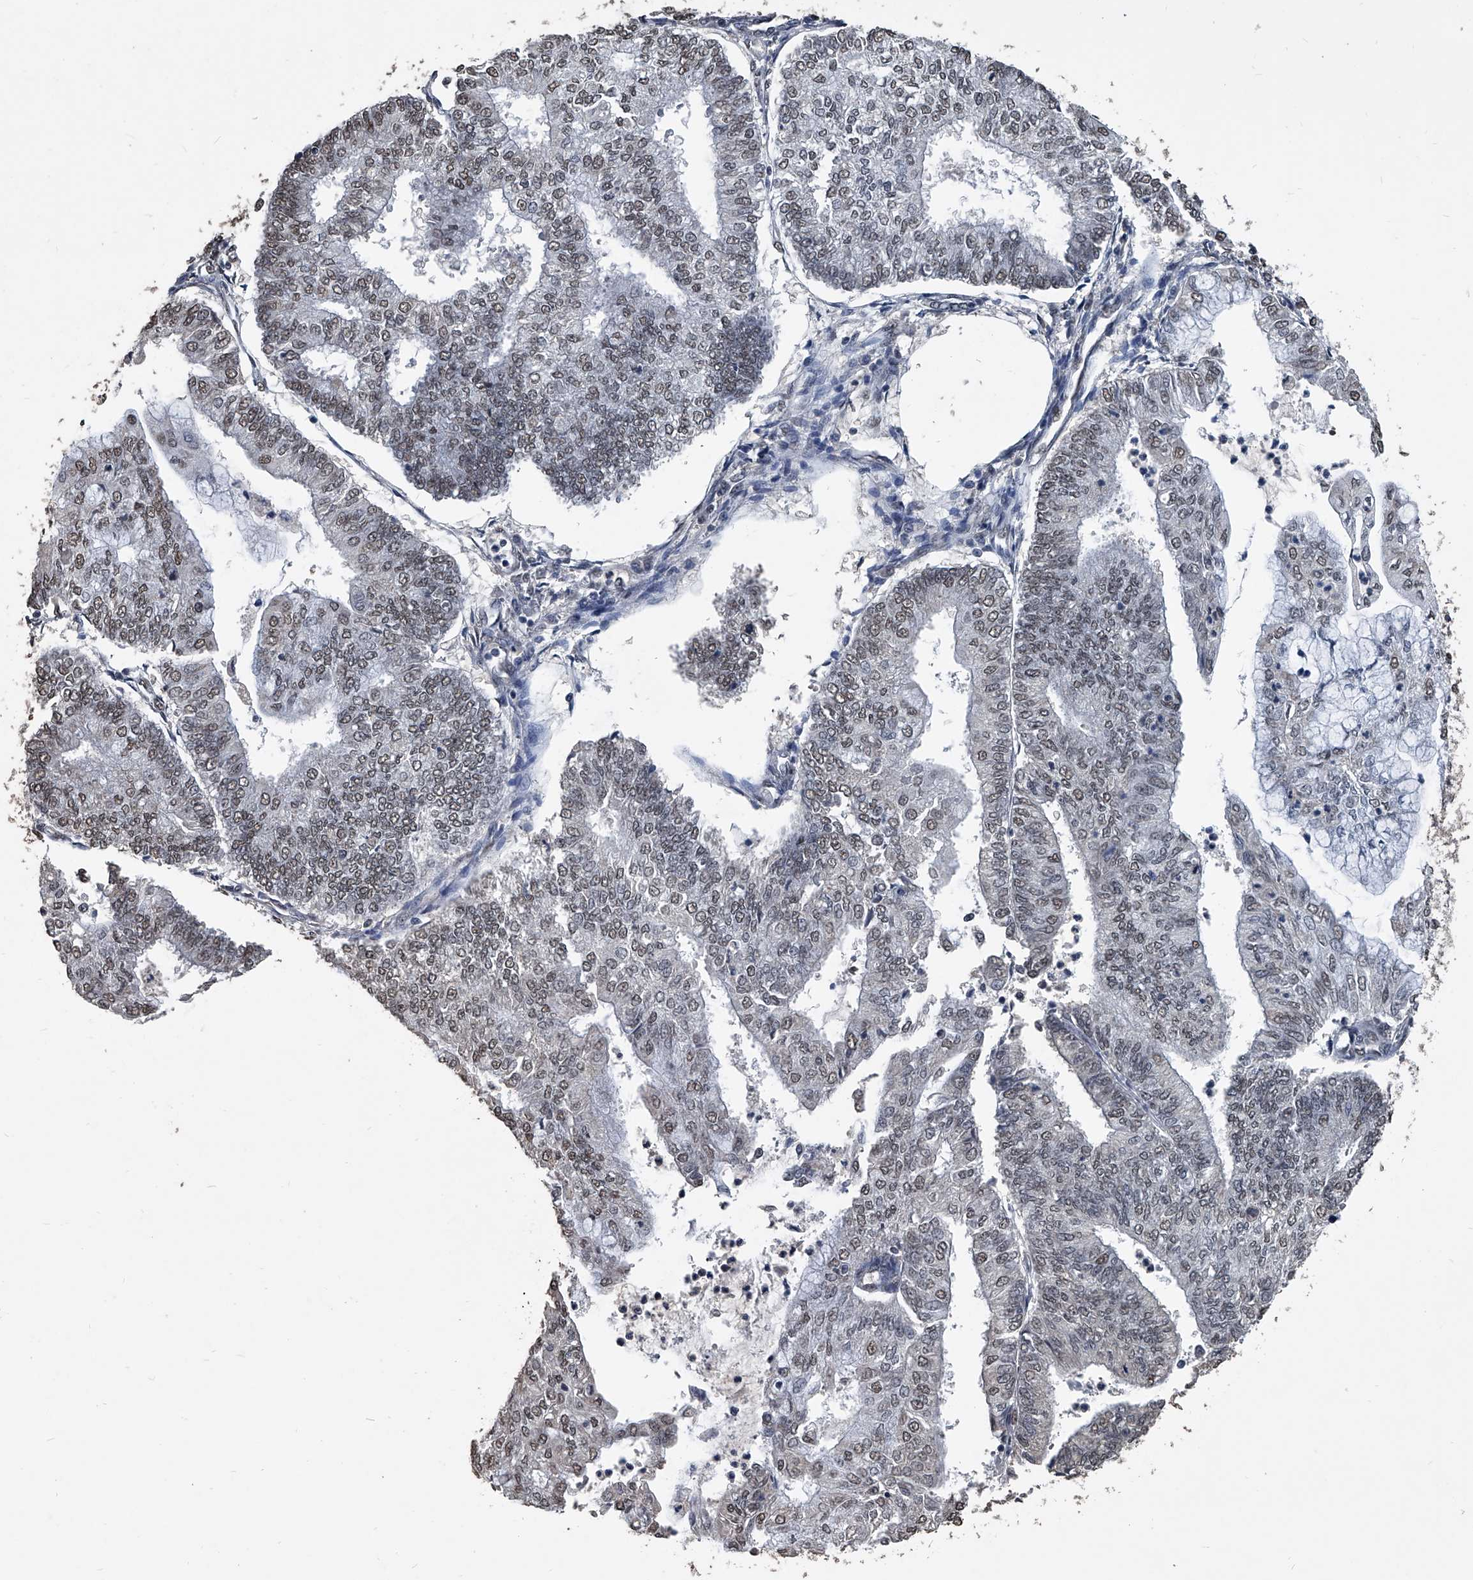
{"staining": {"intensity": "weak", "quantity": ">75%", "location": "nuclear"}, "tissue": "endometrial cancer", "cell_type": "Tumor cells", "image_type": "cancer", "snomed": [{"axis": "morphology", "description": "Adenocarcinoma, NOS"}, {"axis": "topography", "description": "Endometrium"}], "caption": "Protein expression analysis of endometrial adenocarcinoma exhibits weak nuclear positivity in approximately >75% of tumor cells.", "gene": "MATR3", "patient": {"sex": "female", "age": 59}}